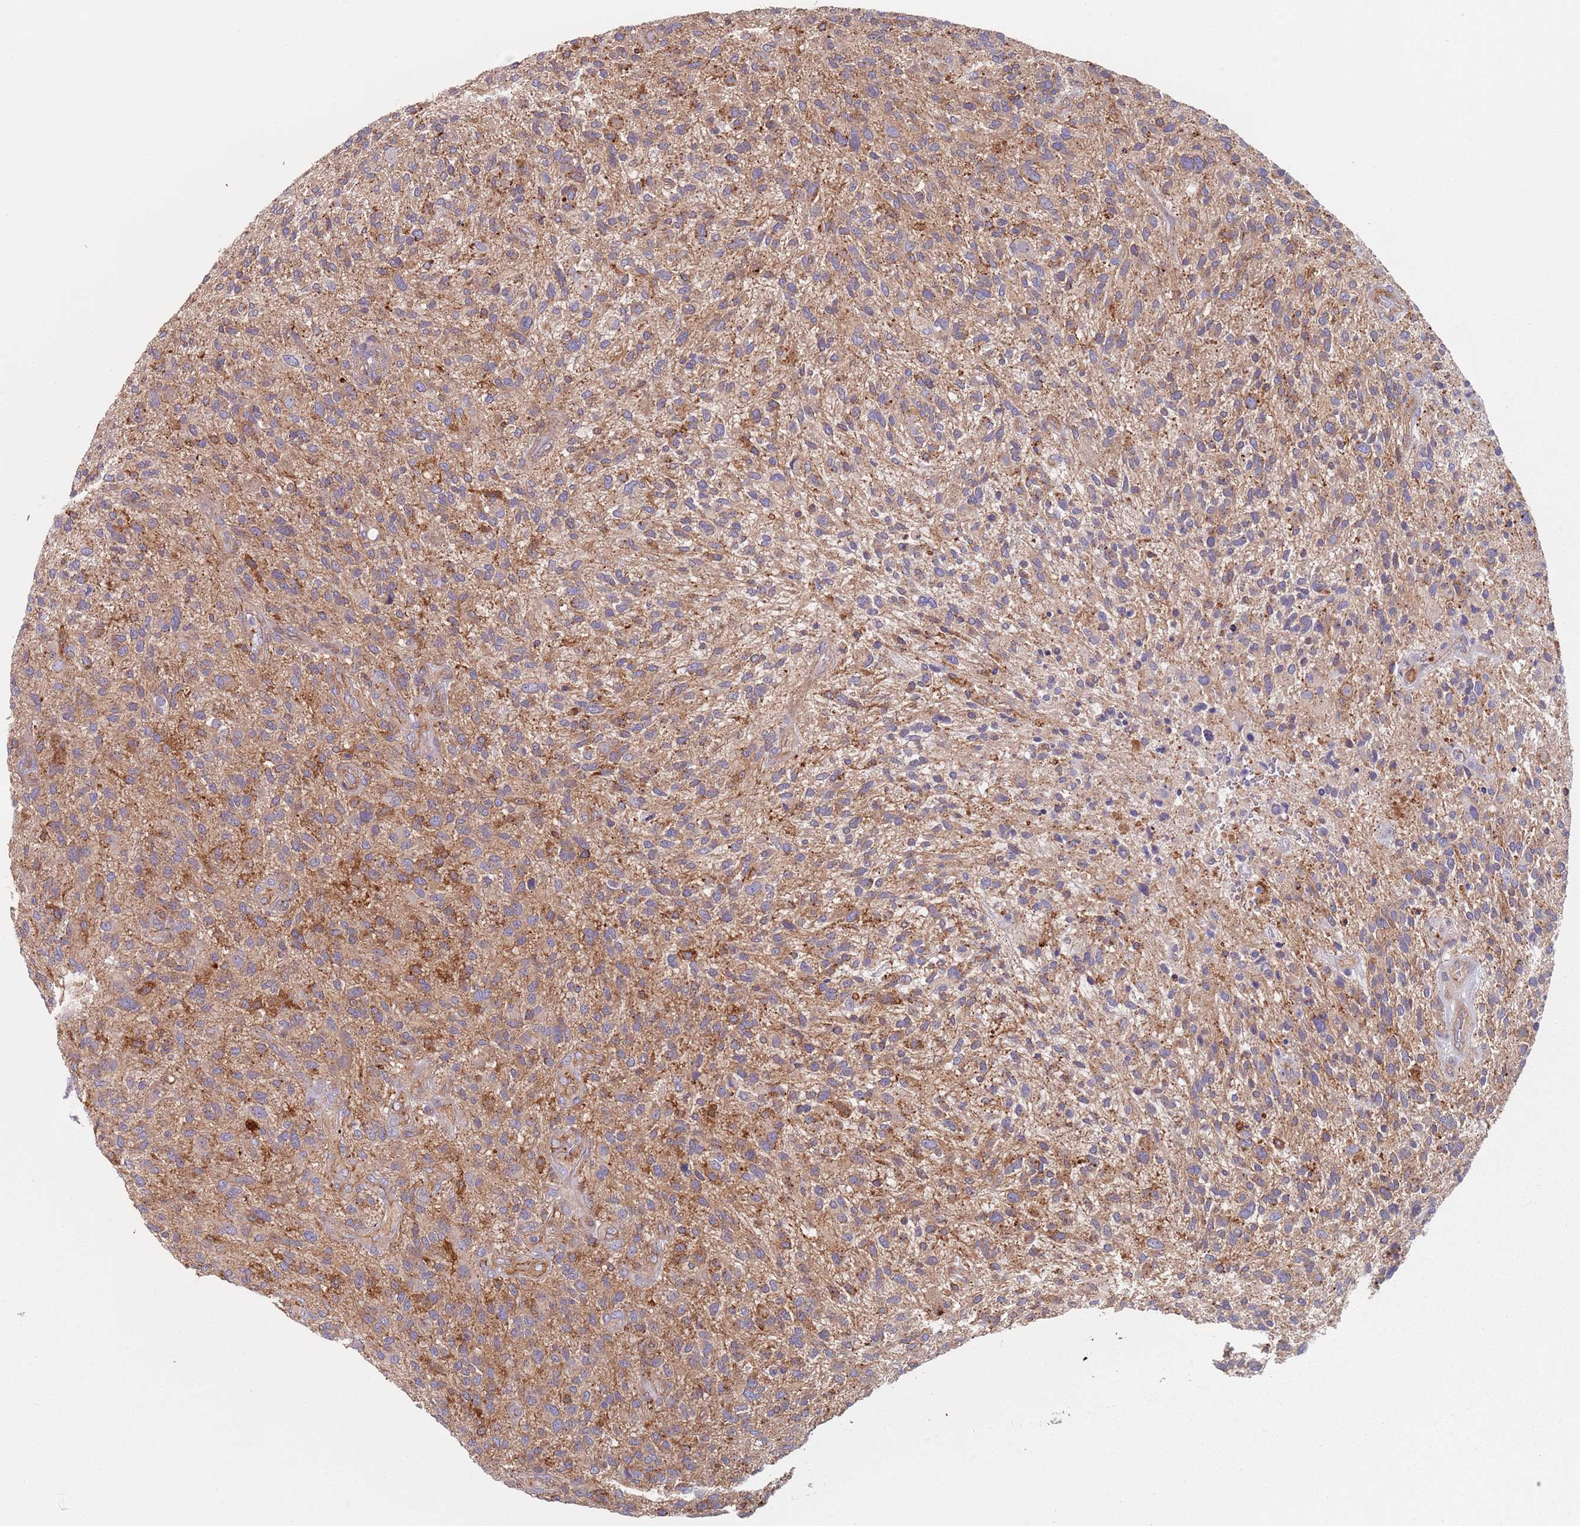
{"staining": {"intensity": "moderate", "quantity": "<25%", "location": "cytoplasmic/membranous"}, "tissue": "glioma", "cell_type": "Tumor cells", "image_type": "cancer", "snomed": [{"axis": "morphology", "description": "Glioma, malignant, High grade"}, {"axis": "topography", "description": "Brain"}], "caption": "DAB immunohistochemical staining of malignant glioma (high-grade) exhibits moderate cytoplasmic/membranous protein staining in about <25% of tumor cells. (DAB = brown stain, brightfield microscopy at high magnification).", "gene": "APPL2", "patient": {"sex": "male", "age": 47}}